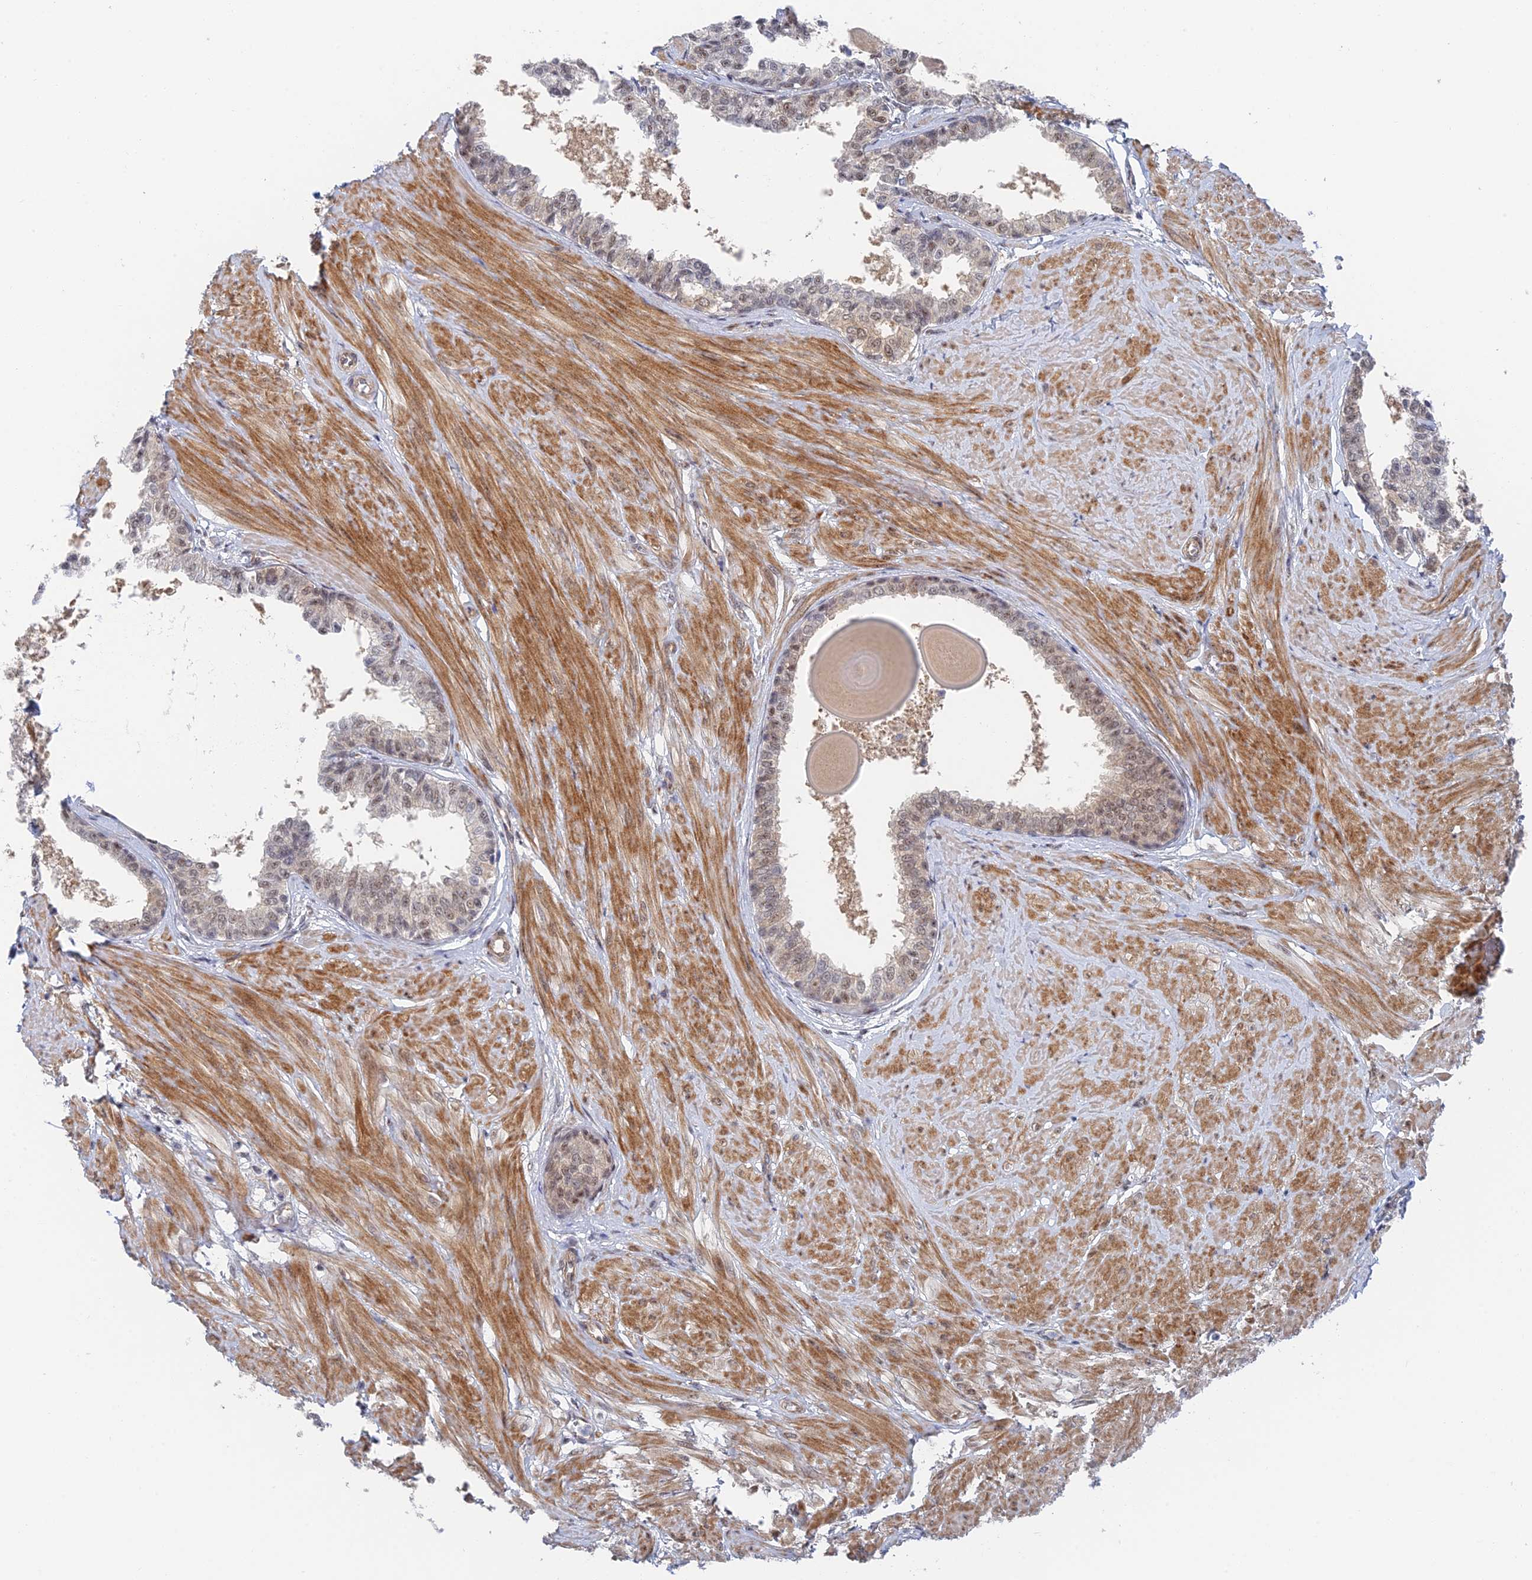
{"staining": {"intensity": "moderate", "quantity": "25%-75%", "location": "nuclear"}, "tissue": "prostate", "cell_type": "Glandular cells", "image_type": "normal", "snomed": [{"axis": "morphology", "description": "Normal tissue, NOS"}, {"axis": "topography", "description": "Prostate"}], "caption": "High-magnification brightfield microscopy of benign prostate stained with DAB (brown) and counterstained with hematoxylin (blue). glandular cells exhibit moderate nuclear expression is identified in about25%-75% of cells. (DAB IHC with brightfield microscopy, high magnification).", "gene": "CFAP92", "patient": {"sex": "male", "age": 48}}